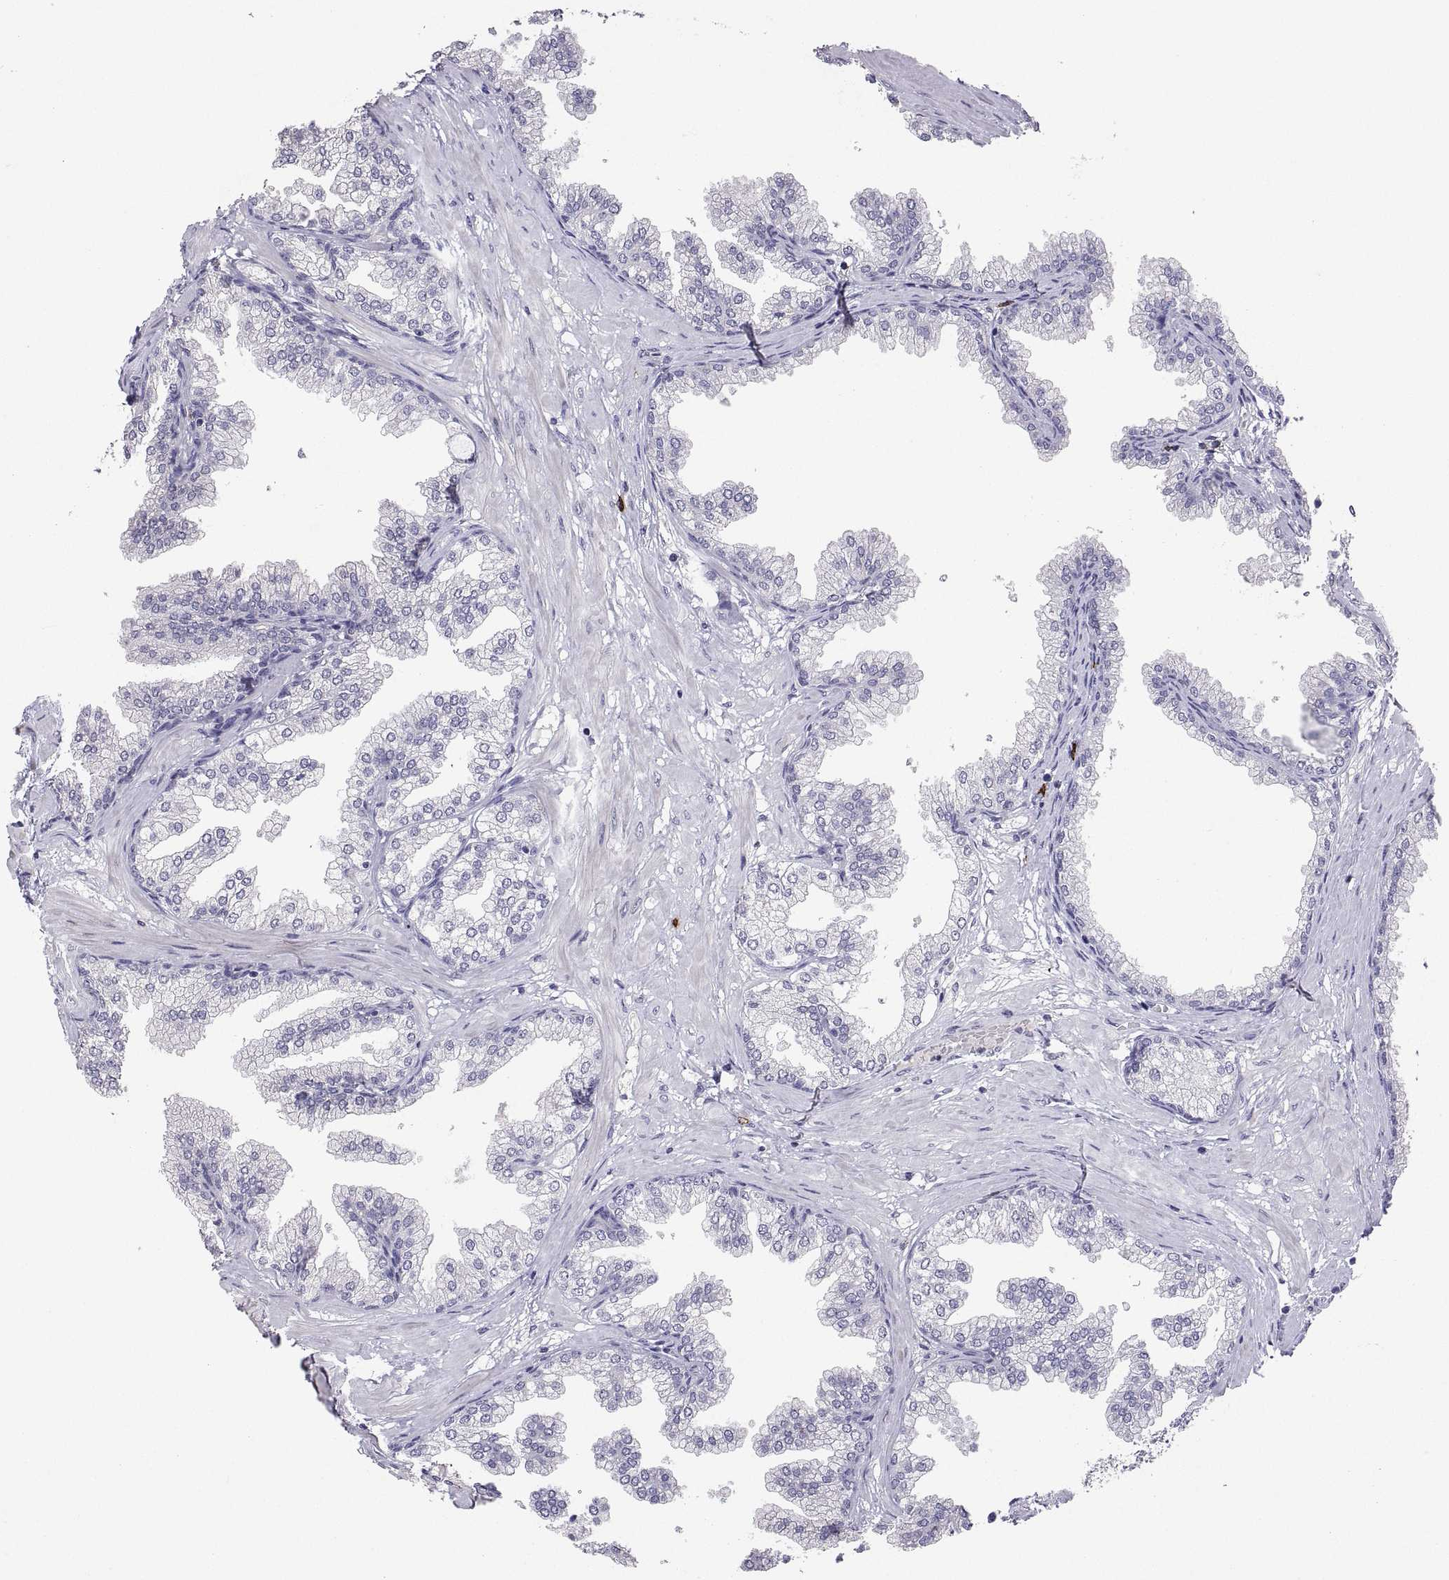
{"staining": {"intensity": "negative", "quantity": "none", "location": "none"}, "tissue": "prostate", "cell_type": "Glandular cells", "image_type": "normal", "snomed": [{"axis": "morphology", "description": "Normal tissue, NOS"}, {"axis": "topography", "description": "Prostate"}], "caption": "Immunohistochemistry (IHC) image of benign prostate: prostate stained with DAB demonstrates no significant protein staining in glandular cells.", "gene": "MS4A1", "patient": {"sex": "male", "age": 37}}